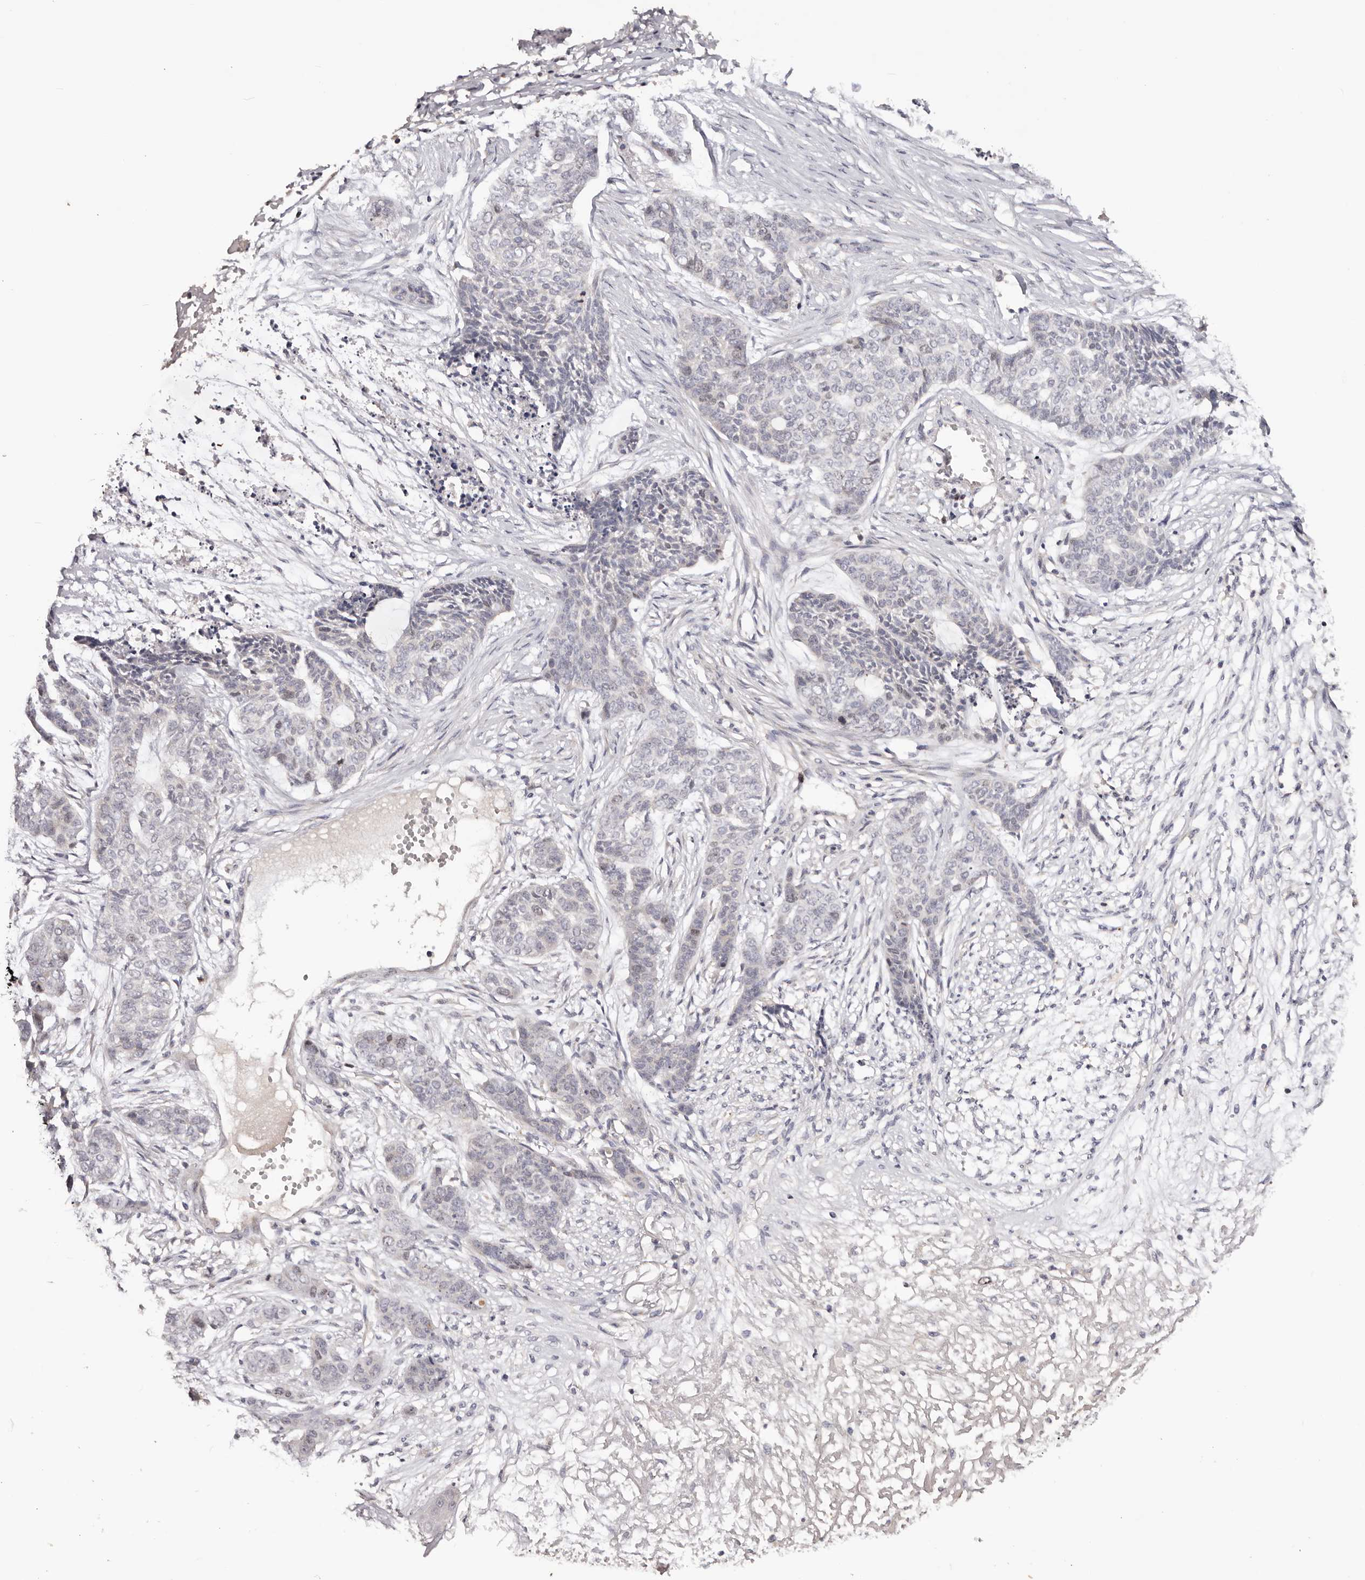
{"staining": {"intensity": "negative", "quantity": "none", "location": "none"}, "tissue": "skin cancer", "cell_type": "Tumor cells", "image_type": "cancer", "snomed": [{"axis": "morphology", "description": "Basal cell carcinoma"}, {"axis": "topography", "description": "Skin"}], "caption": "Tumor cells show no significant protein staining in skin cancer.", "gene": "CCDC190", "patient": {"sex": "female", "age": 64}}